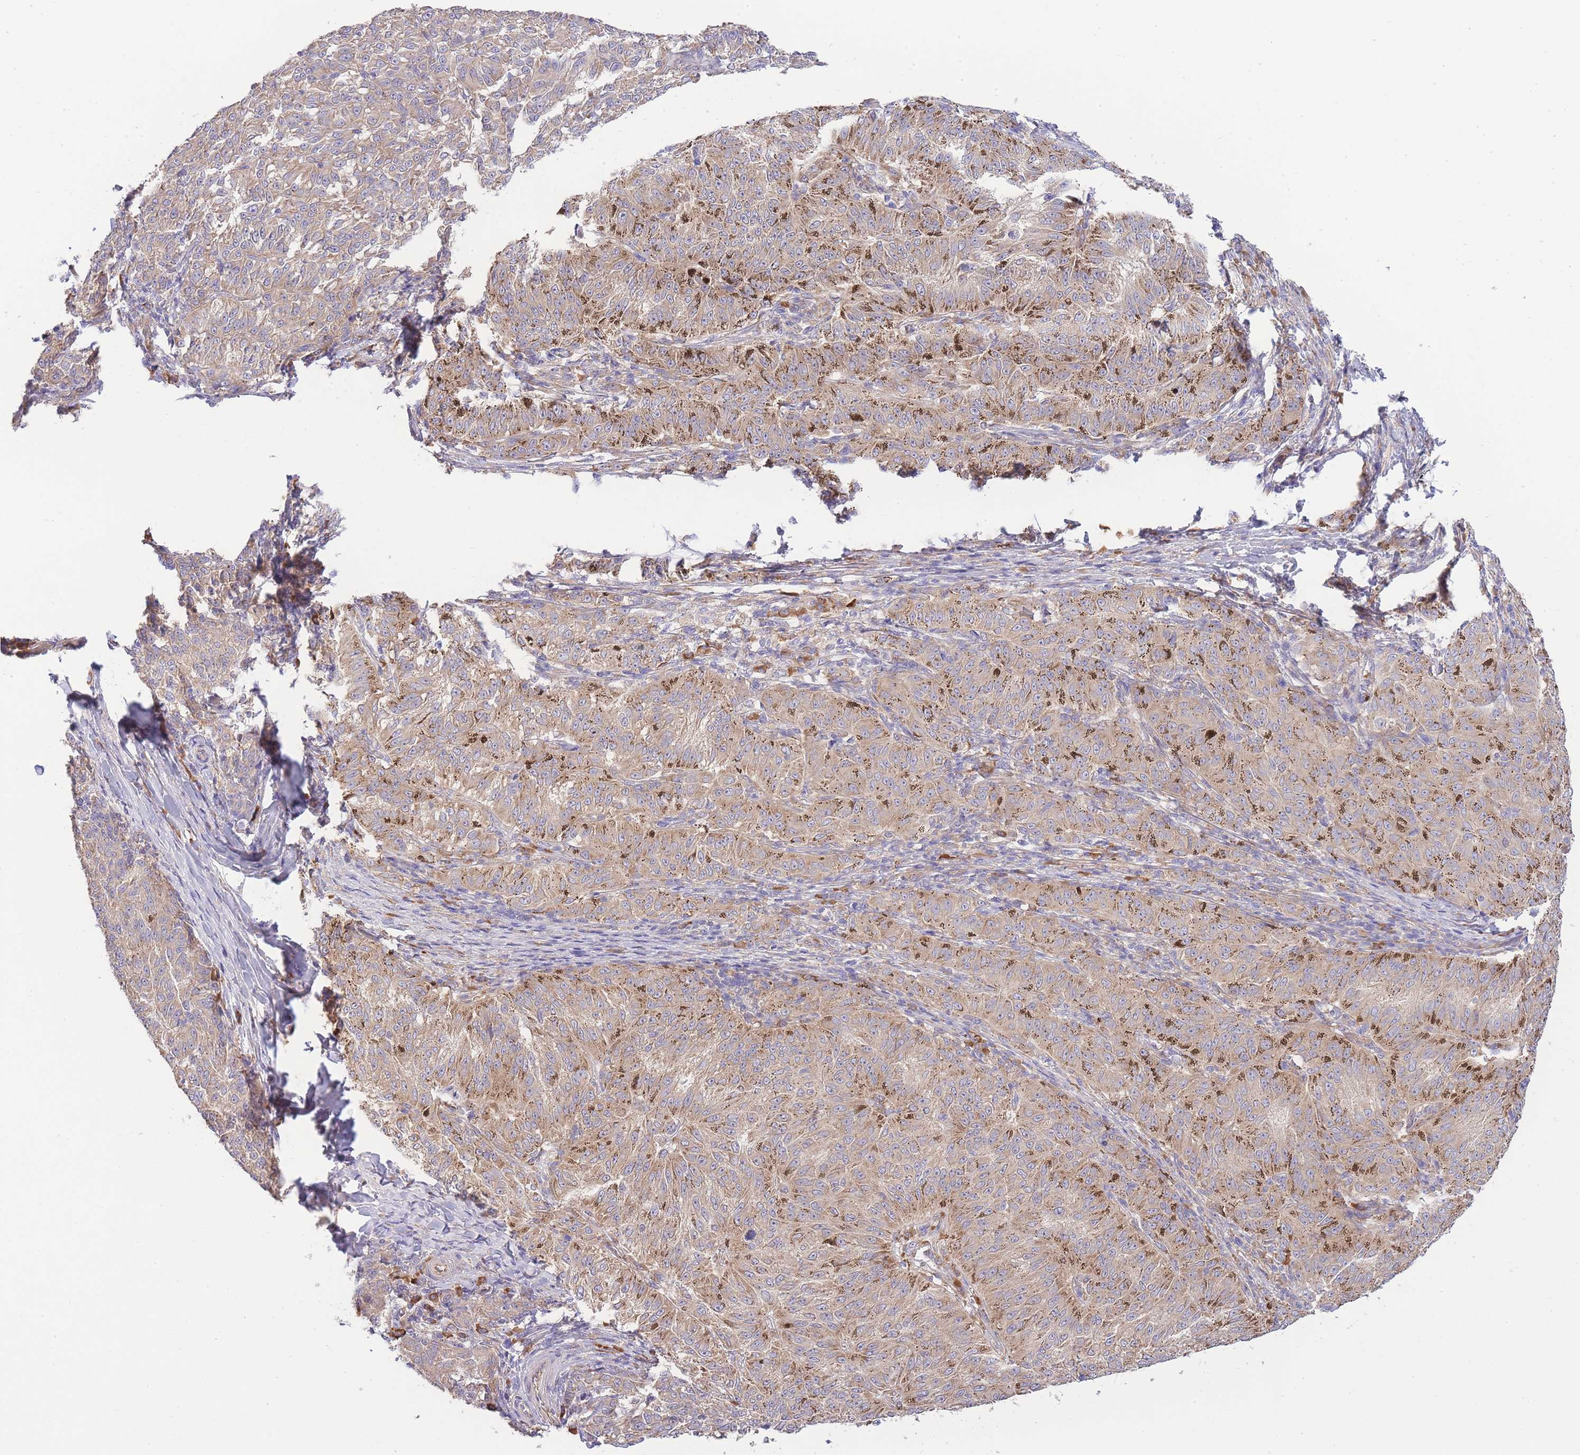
{"staining": {"intensity": "weak", "quantity": ">75%", "location": "cytoplasmic/membranous"}, "tissue": "melanoma", "cell_type": "Tumor cells", "image_type": "cancer", "snomed": [{"axis": "morphology", "description": "Malignant melanoma, NOS"}, {"axis": "topography", "description": "Skin"}], "caption": "Melanoma stained for a protein exhibits weak cytoplasmic/membranous positivity in tumor cells.", "gene": "BEX1", "patient": {"sex": "female", "age": 72}}